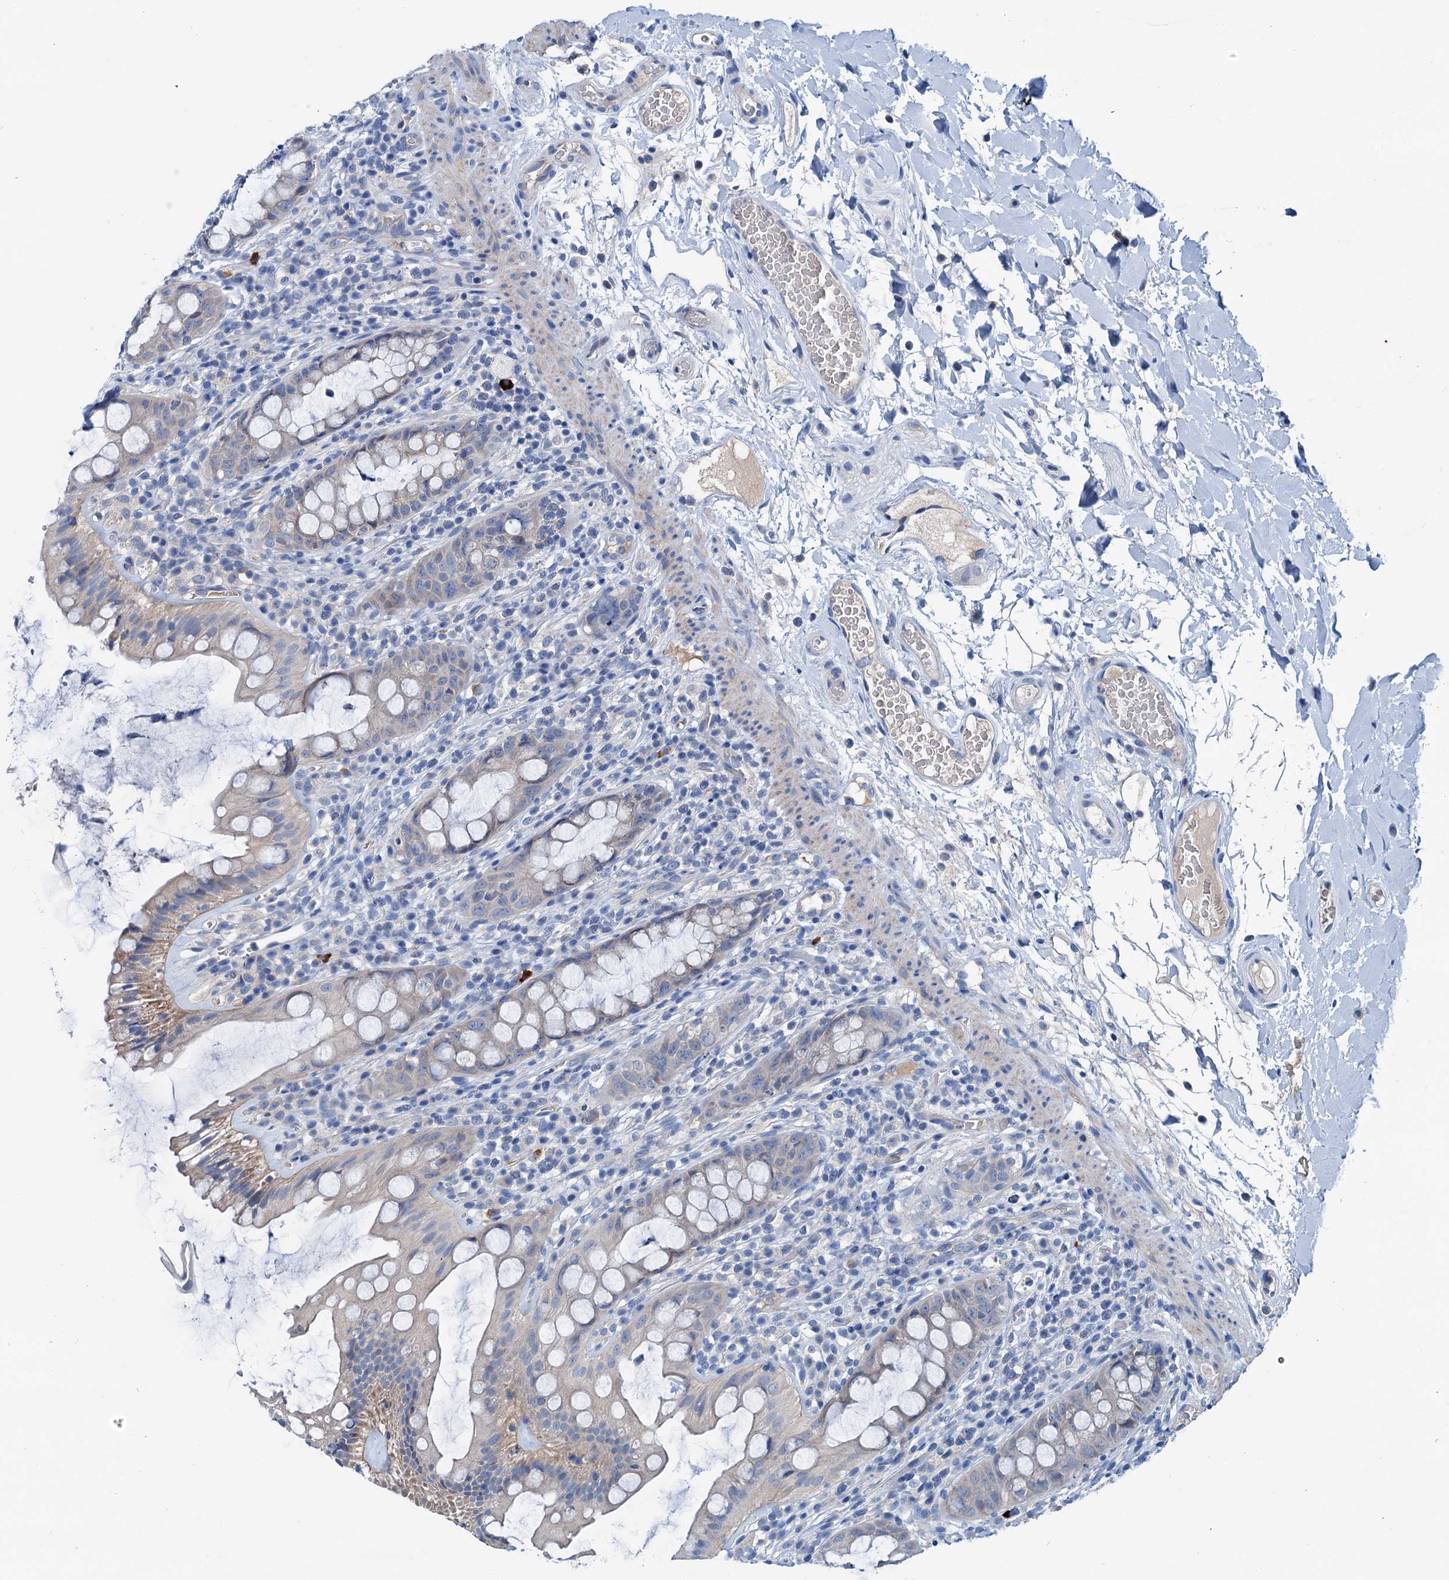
{"staining": {"intensity": "weak", "quantity": "<25%", "location": "cytoplasmic/membranous"}, "tissue": "rectum", "cell_type": "Glandular cells", "image_type": "normal", "snomed": [{"axis": "morphology", "description": "Normal tissue, NOS"}, {"axis": "topography", "description": "Rectum"}], "caption": "Immunohistochemistry image of normal human rectum stained for a protein (brown), which displays no staining in glandular cells. The staining is performed using DAB brown chromogen with nuclei counter-stained in using hematoxylin.", "gene": "KNDC1", "patient": {"sex": "female", "age": 57}}